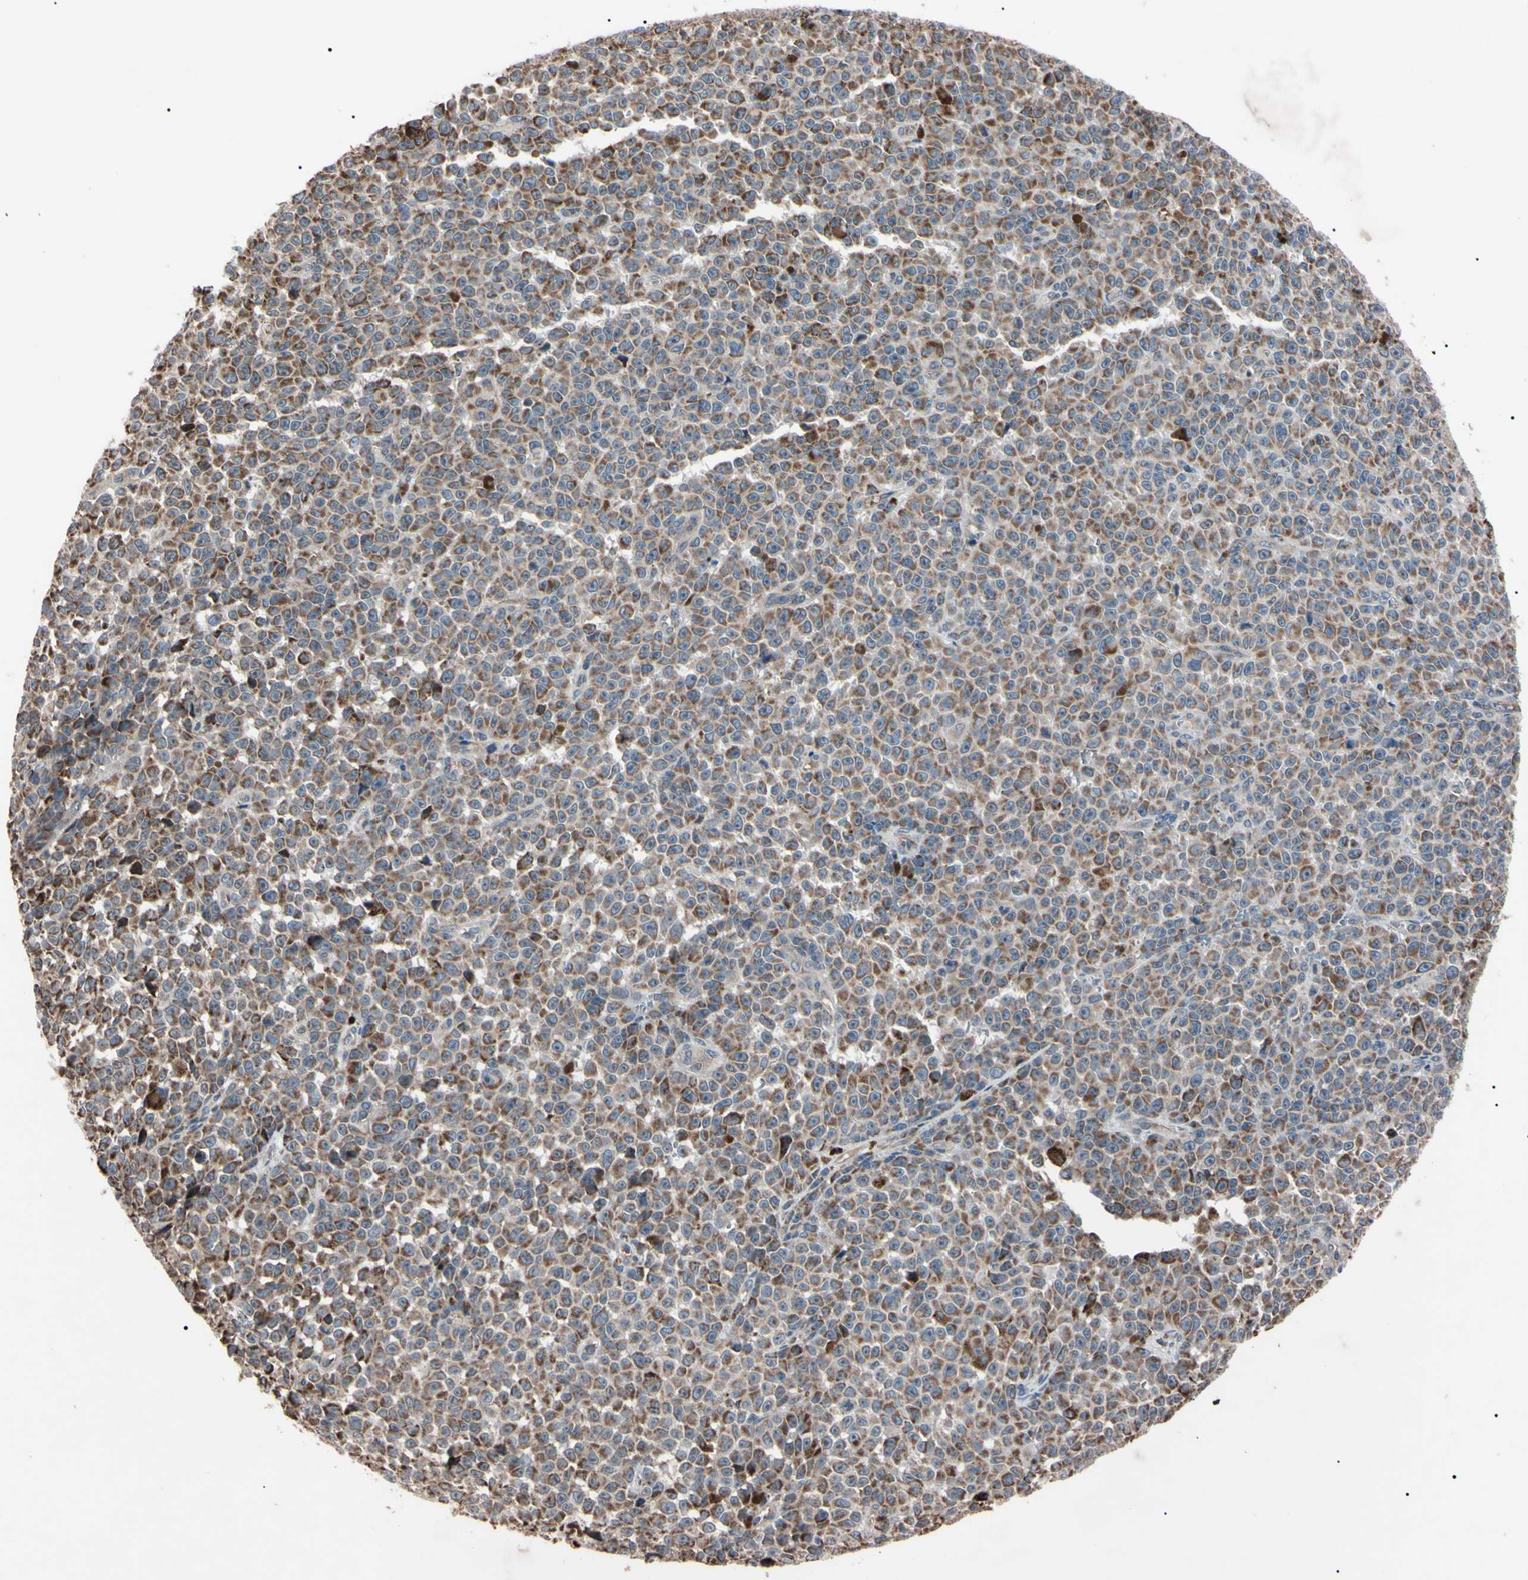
{"staining": {"intensity": "weak", "quantity": "25%-75%", "location": "cytoplasmic/membranous"}, "tissue": "melanoma", "cell_type": "Tumor cells", "image_type": "cancer", "snomed": [{"axis": "morphology", "description": "Malignant melanoma, NOS"}, {"axis": "topography", "description": "Skin"}], "caption": "Melanoma stained with a brown dye demonstrates weak cytoplasmic/membranous positive expression in about 25%-75% of tumor cells.", "gene": "TNFRSF1A", "patient": {"sex": "female", "age": 82}}